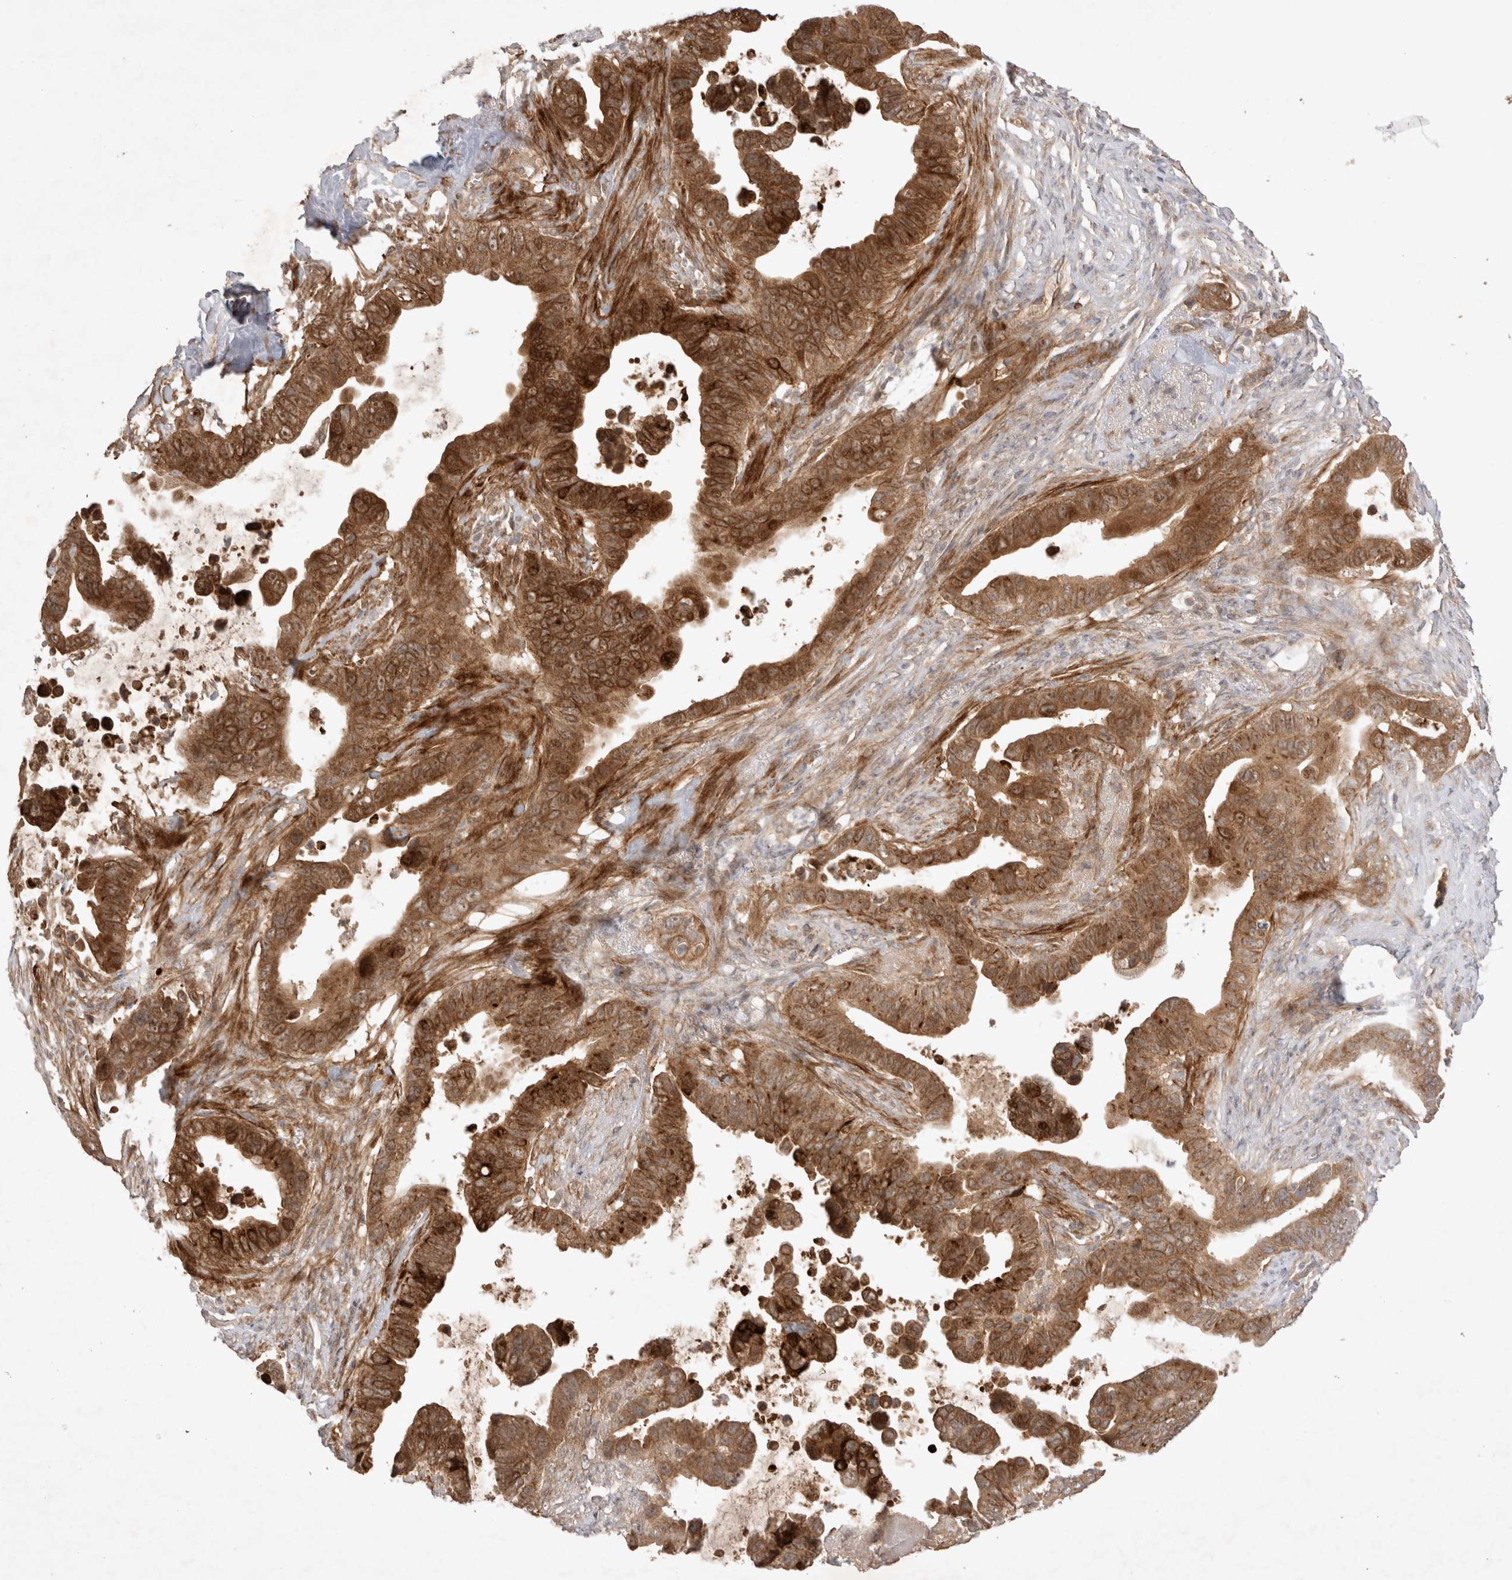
{"staining": {"intensity": "strong", "quantity": ">75%", "location": "cytoplasmic/membranous"}, "tissue": "pancreatic cancer", "cell_type": "Tumor cells", "image_type": "cancer", "snomed": [{"axis": "morphology", "description": "Adenocarcinoma, NOS"}, {"axis": "topography", "description": "Pancreas"}], "caption": "IHC photomicrograph of human adenocarcinoma (pancreatic) stained for a protein (brown), which exhibits high levels of strong cytoplasmic/membranous expression in approximately >75% of tumor cells.", "gene": "FAM221A", "patient": {"sex": "female", "age": 72}}